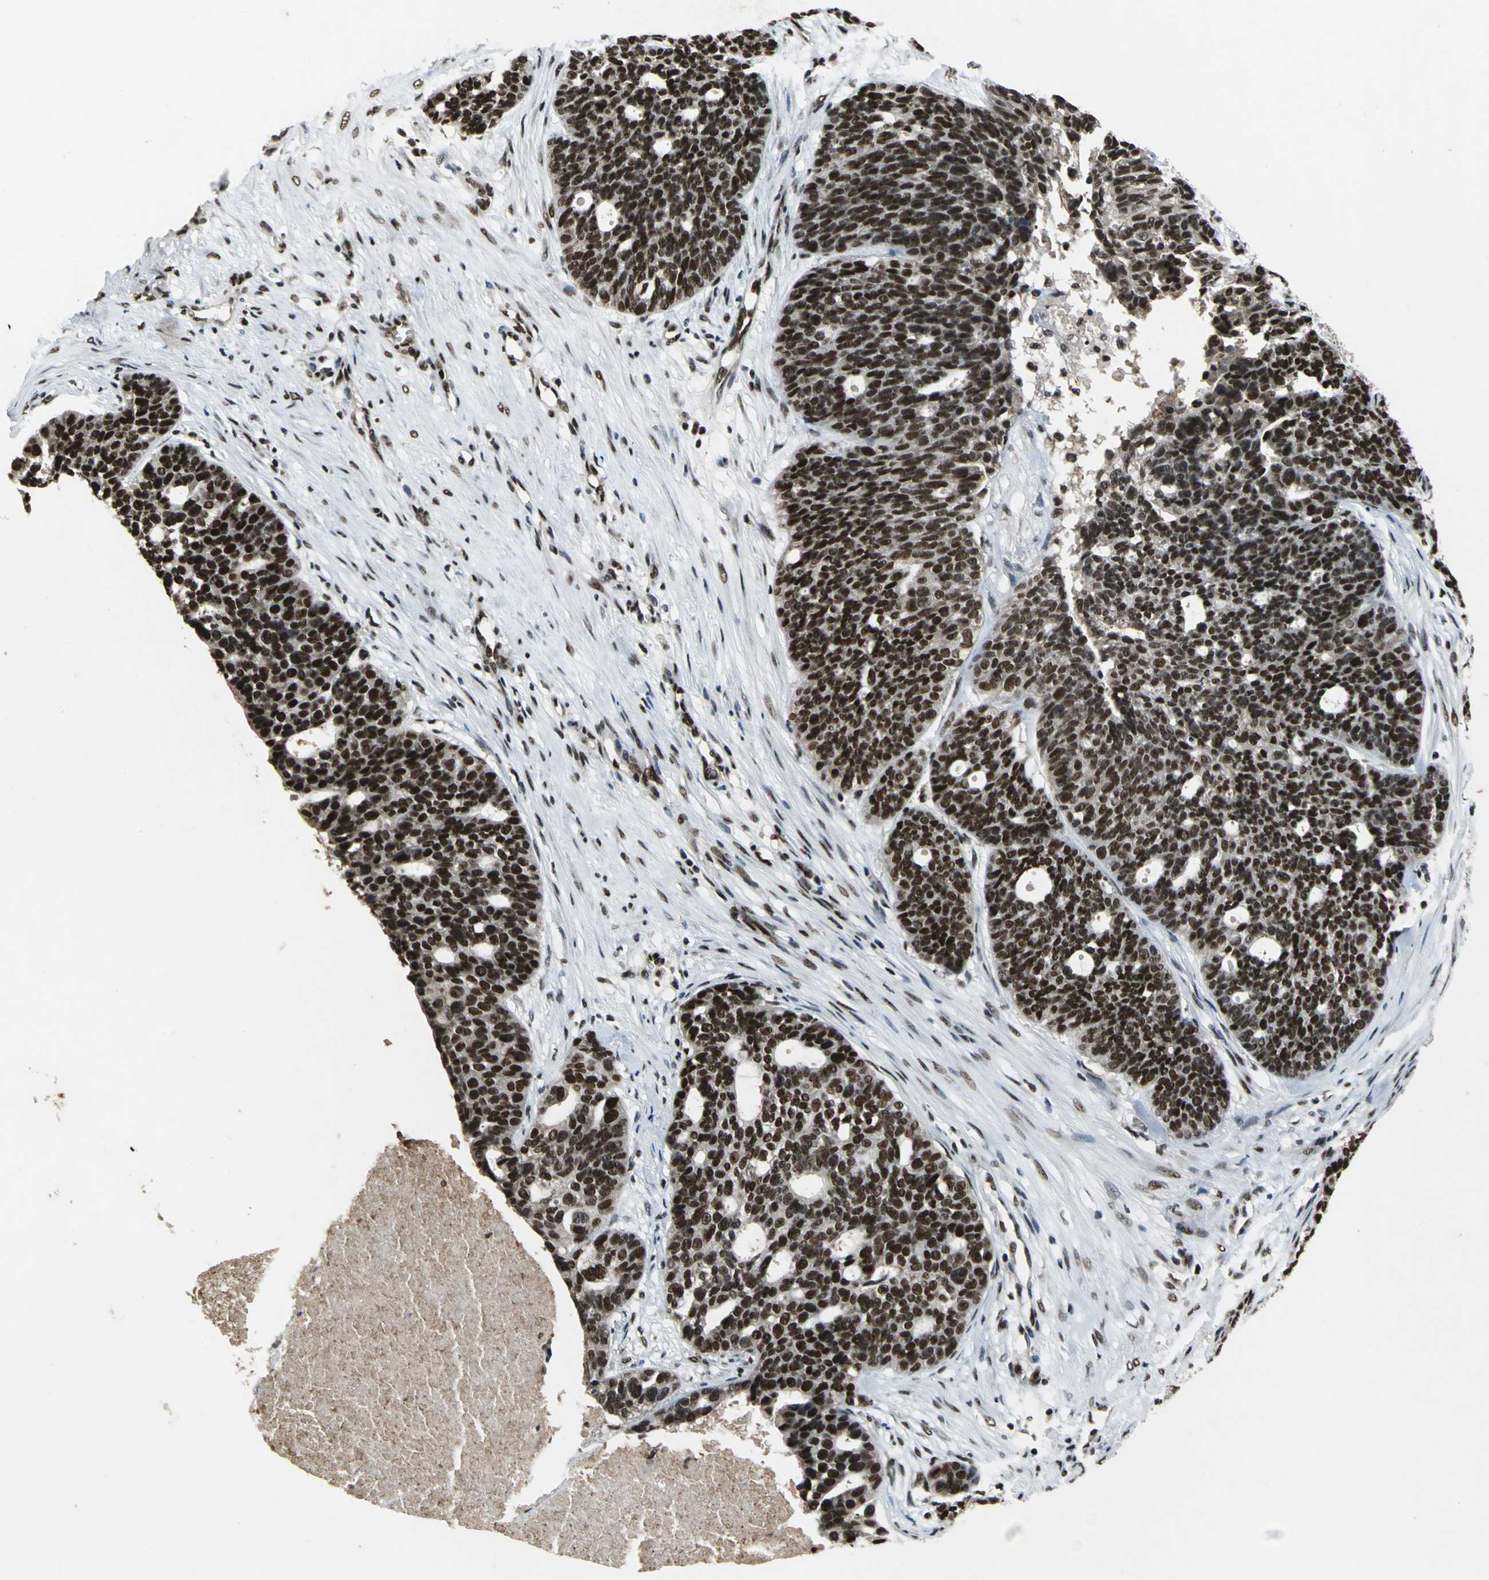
{"staining": {"intensity": "strong", "quantity": ">75%", "location": "nuclear"}, "tissue": "ovarian cancer", "cell_type": "Tumor cells", "image_type": "cancer", "snomed": [{"axis": "morphology", "description": "Cystadenocarcinoma, serous, NOS"}, {"axis": "topography", "description": "Ovary"}], "caption": "High-magnification brightfield microscopy of ovarian cancer (serous cystadenocarcinoma) stained with DAB (brown) and counterstained with hematoxylin (blue). tumor cells exhibit strong nuclear expression is present in approximately>75% of cells. (IHC, brightfield microscopy, high magnification).", "gene": "MTA2", "patient": {"sex": "female", "age": 59}}